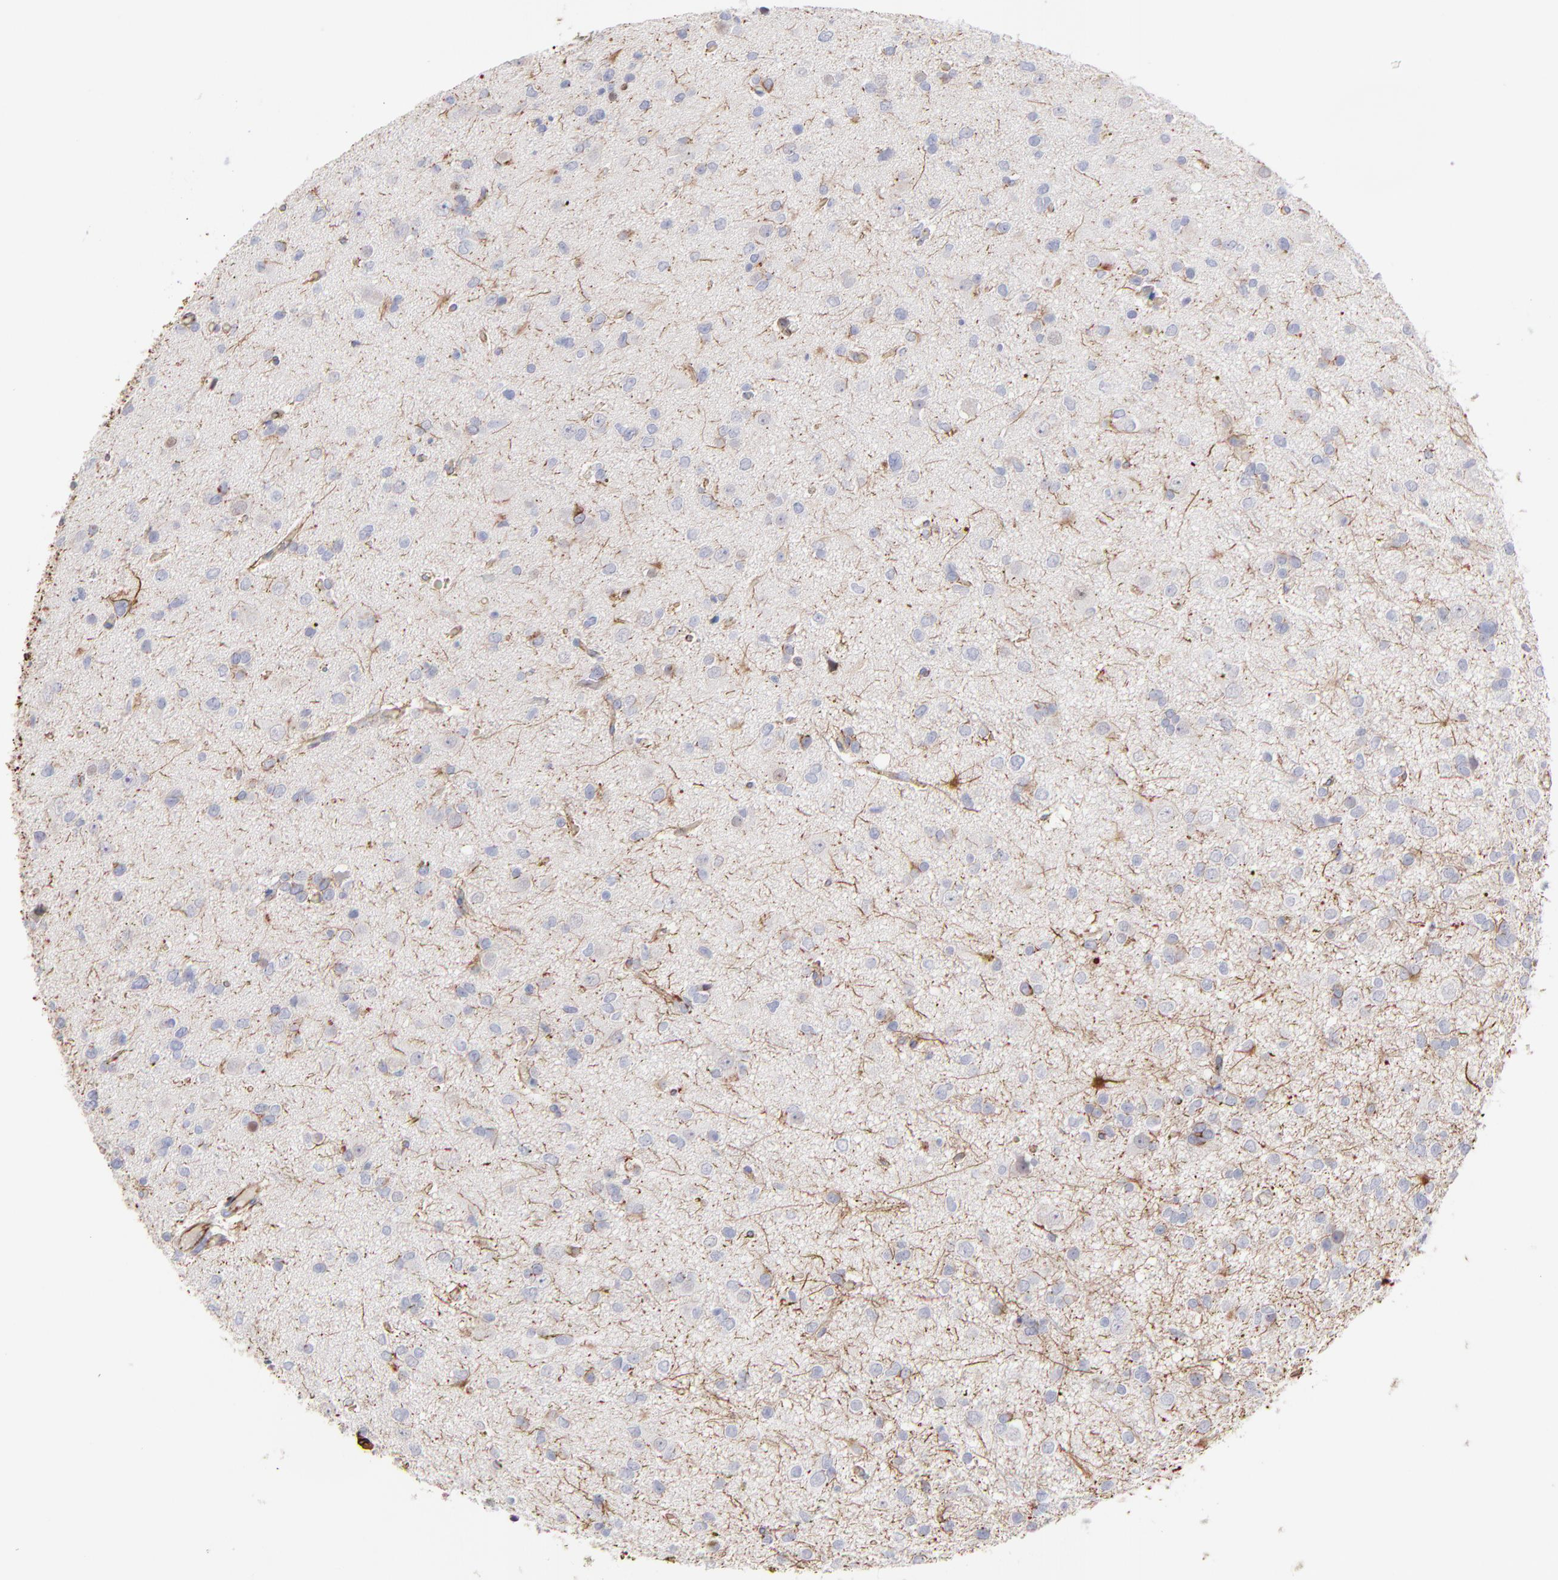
{"staining": {"intensity": "strong", "quantity": "25%-75%", "location": "cytoplasmic/membranous,nuclear"}, "tissue": "glioma", "cell_type": "Tumor cells", "image_type": "cancer", "snomed": [{"axis": "morphology", "description": "Glioma, malignant, Low grade"}, {"axis": "topography", "description": "Brain"}], "caption": "Malignant low-grade glioma stained with a brown dye displays strong cytoplasmic/membranous and nuclear positive positivity in about 25%-75% of tumor cells.", "gene": "COX8C", "patient": {"sex": "male", "age": 42}}